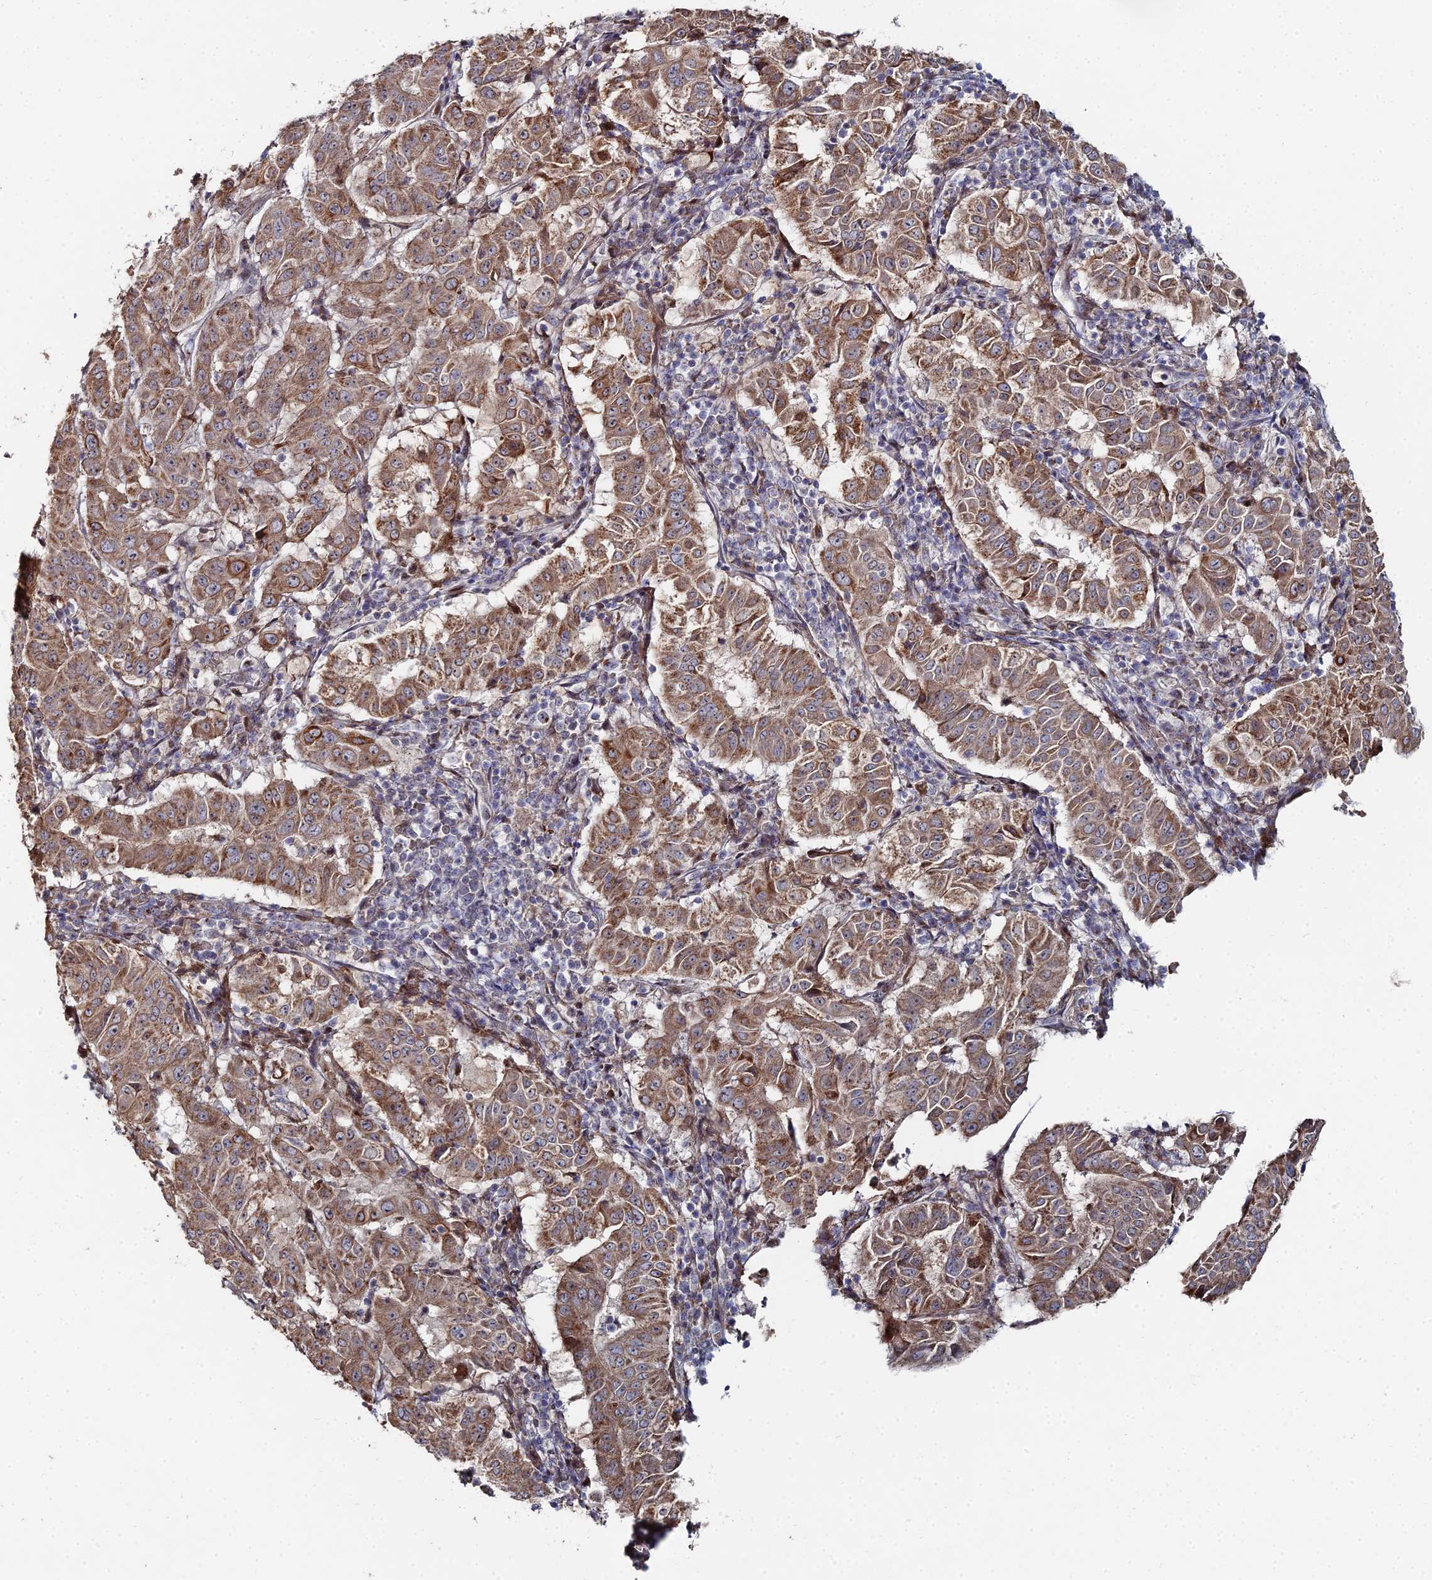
{"staining": {"intensity": "moderate", "quantity": ">75%", "location": "cytoplasmic/membranous"}, "tissue": "pancreatic cancer", "cell_type": "Tumor cells", "image_type": "cancer", "snomed": [{"axis": "morphology", "description": "Adenocarcinoma, NOS"}, {"axis": "topography", "description": "Pancreas"}], "caption": "Pancreatic cancer (adenocarcinoma) stained with immunohistochemistry reveals moderate cytoplasmic/membranous expression in approximately >75% of tumor cells. (DAB = brown stain, brightfield microscopy at high magnification).", "gene": "SGMS1", "patient": {"sex": "male", "age": 63}}